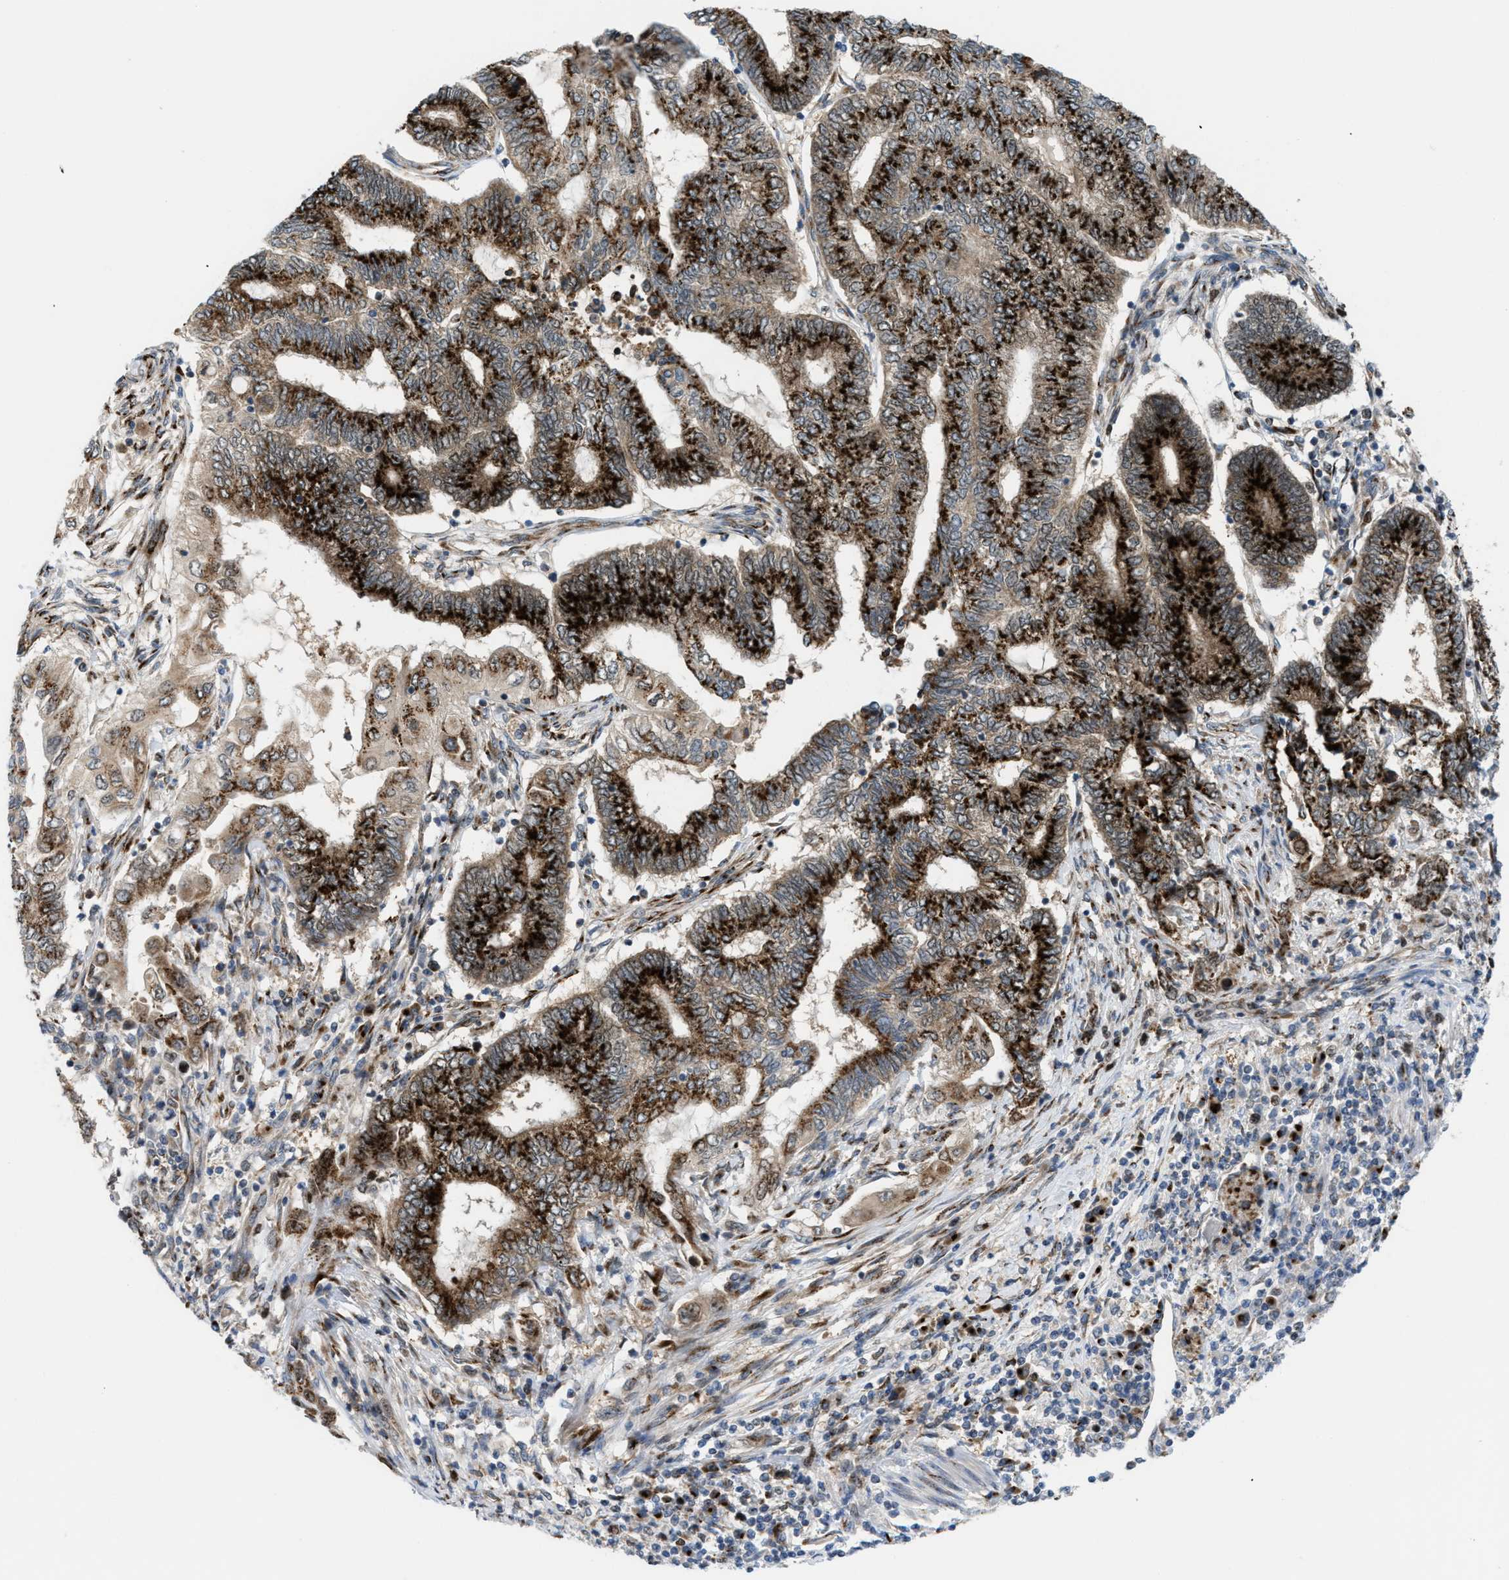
{"staining": {"intensity": "strong", "quantity": ">75%", "location": "cytoplasmic/membranous"}, "tissue": "endometrial cancer", "cell_type": "Tumor cells", "image_type": "cancer", "snomed": [{"axis": "morphology", "description": "Adenocarcinoma, NOS"}, {"axis": "topography", "description": "Uterus"}, {"axis": "topography", "description": "Endometrium"}], "caption": "Endometrial adenocarcinoma stained with DAB (3,3'-diaminobenzidine) immunohistochemistry shows high levels of strong cytoplasmic/membranous staining in approximately >75% of tumor cells.", "gene": "SLC38A10", "patient": {"sex": "female", "age": 70}}